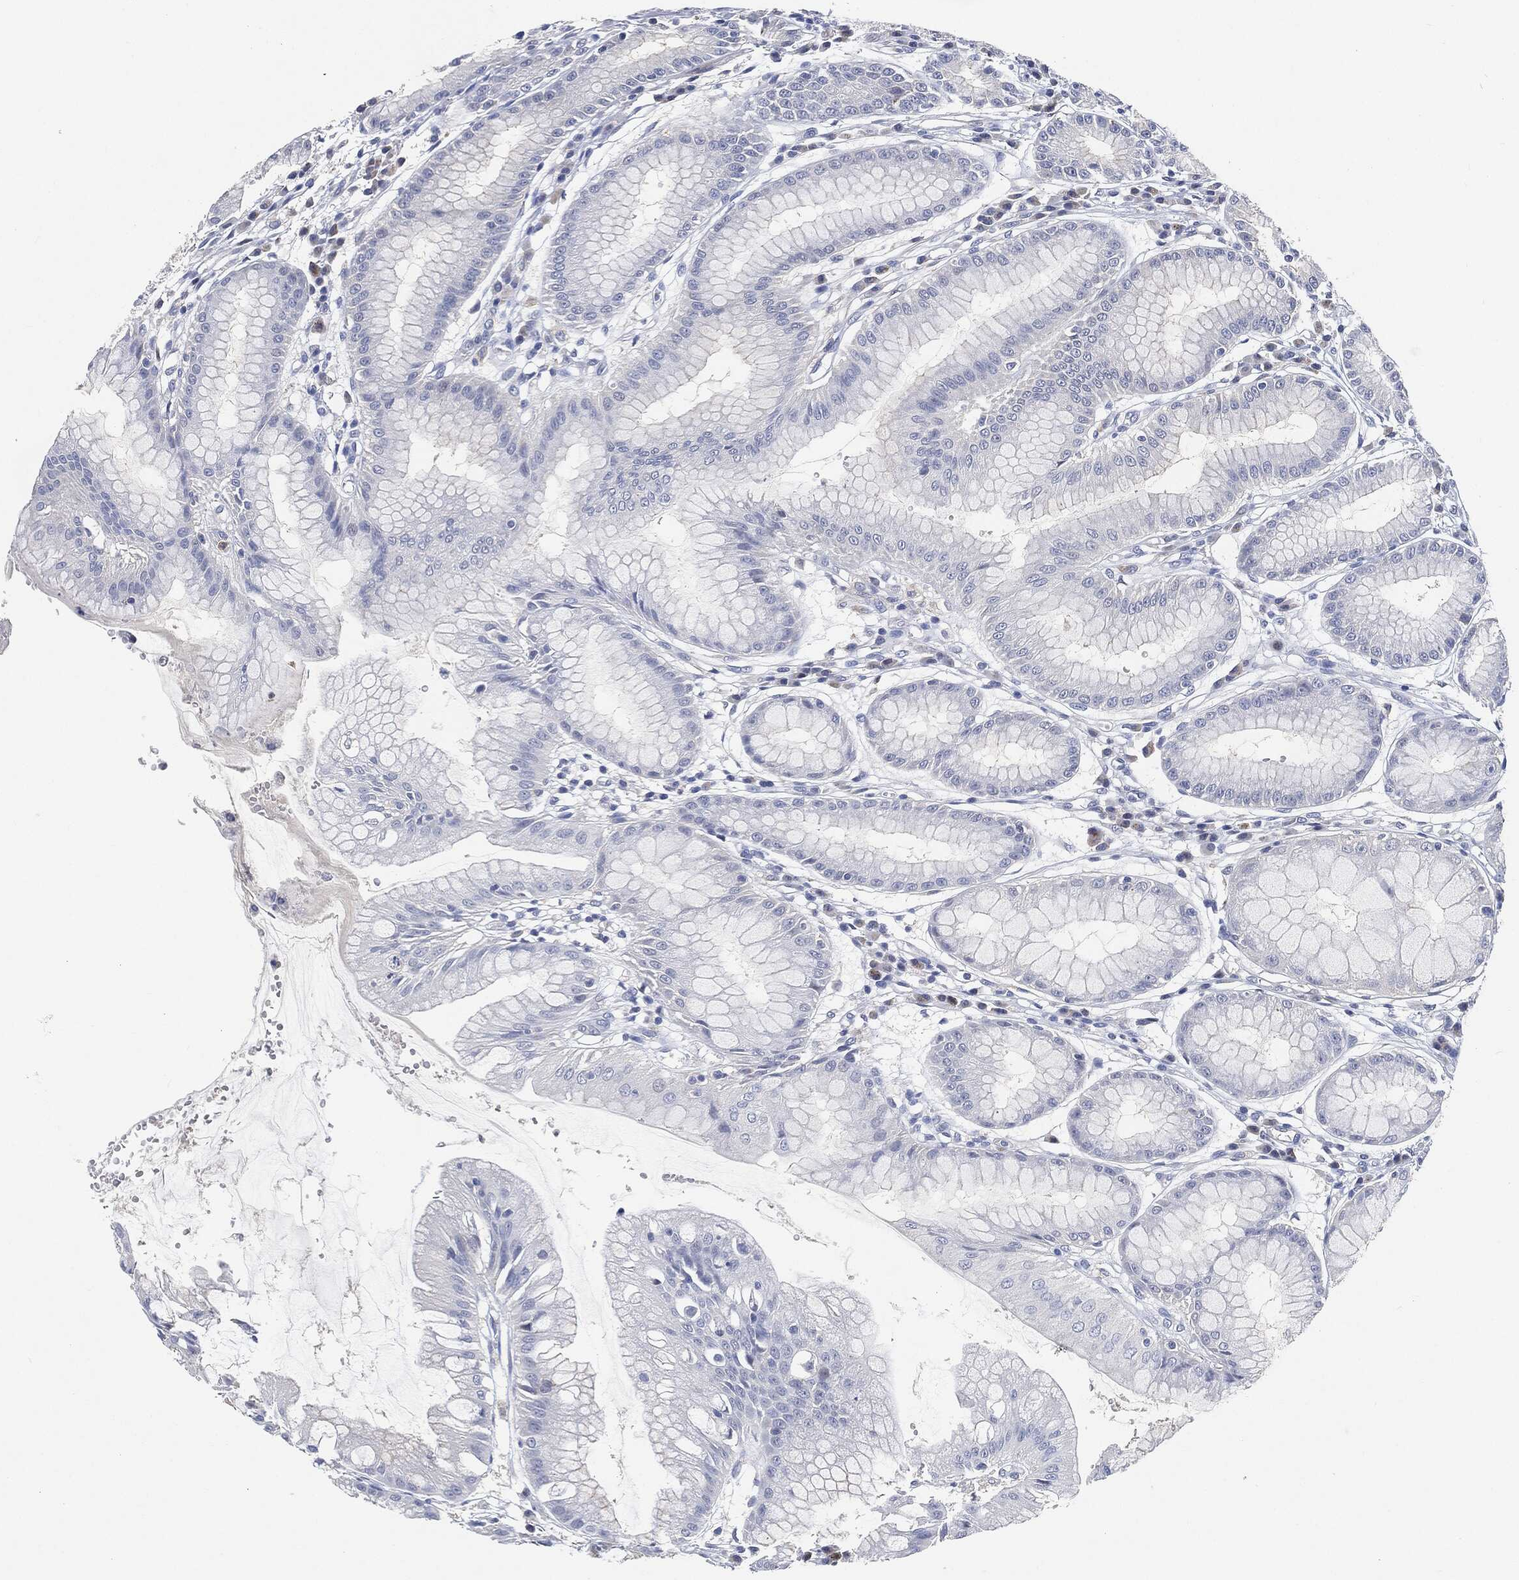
{"staining": {"intensity": "strong", "quantity": "<25%", "location": "cytoplasmic/membranous"}, "tissue": "stomach", "cell_type": "Glandular cells", "image_type": "normal", "snomed": [{"axis": "morphology", "description": "Normal tissue, NOS"}, {"axis": "morphology", "description": "Inflammation, NOS"}, {"axis": "topography", "description": "Stomach, lower"}], "caption": "A micrograph of stomach stained for a protein exhibits strong cytoplasmic/membranous brown staining in glandular cells.", "gene": "VSIG4", "patient": {"sex": "male", "age": 59}}